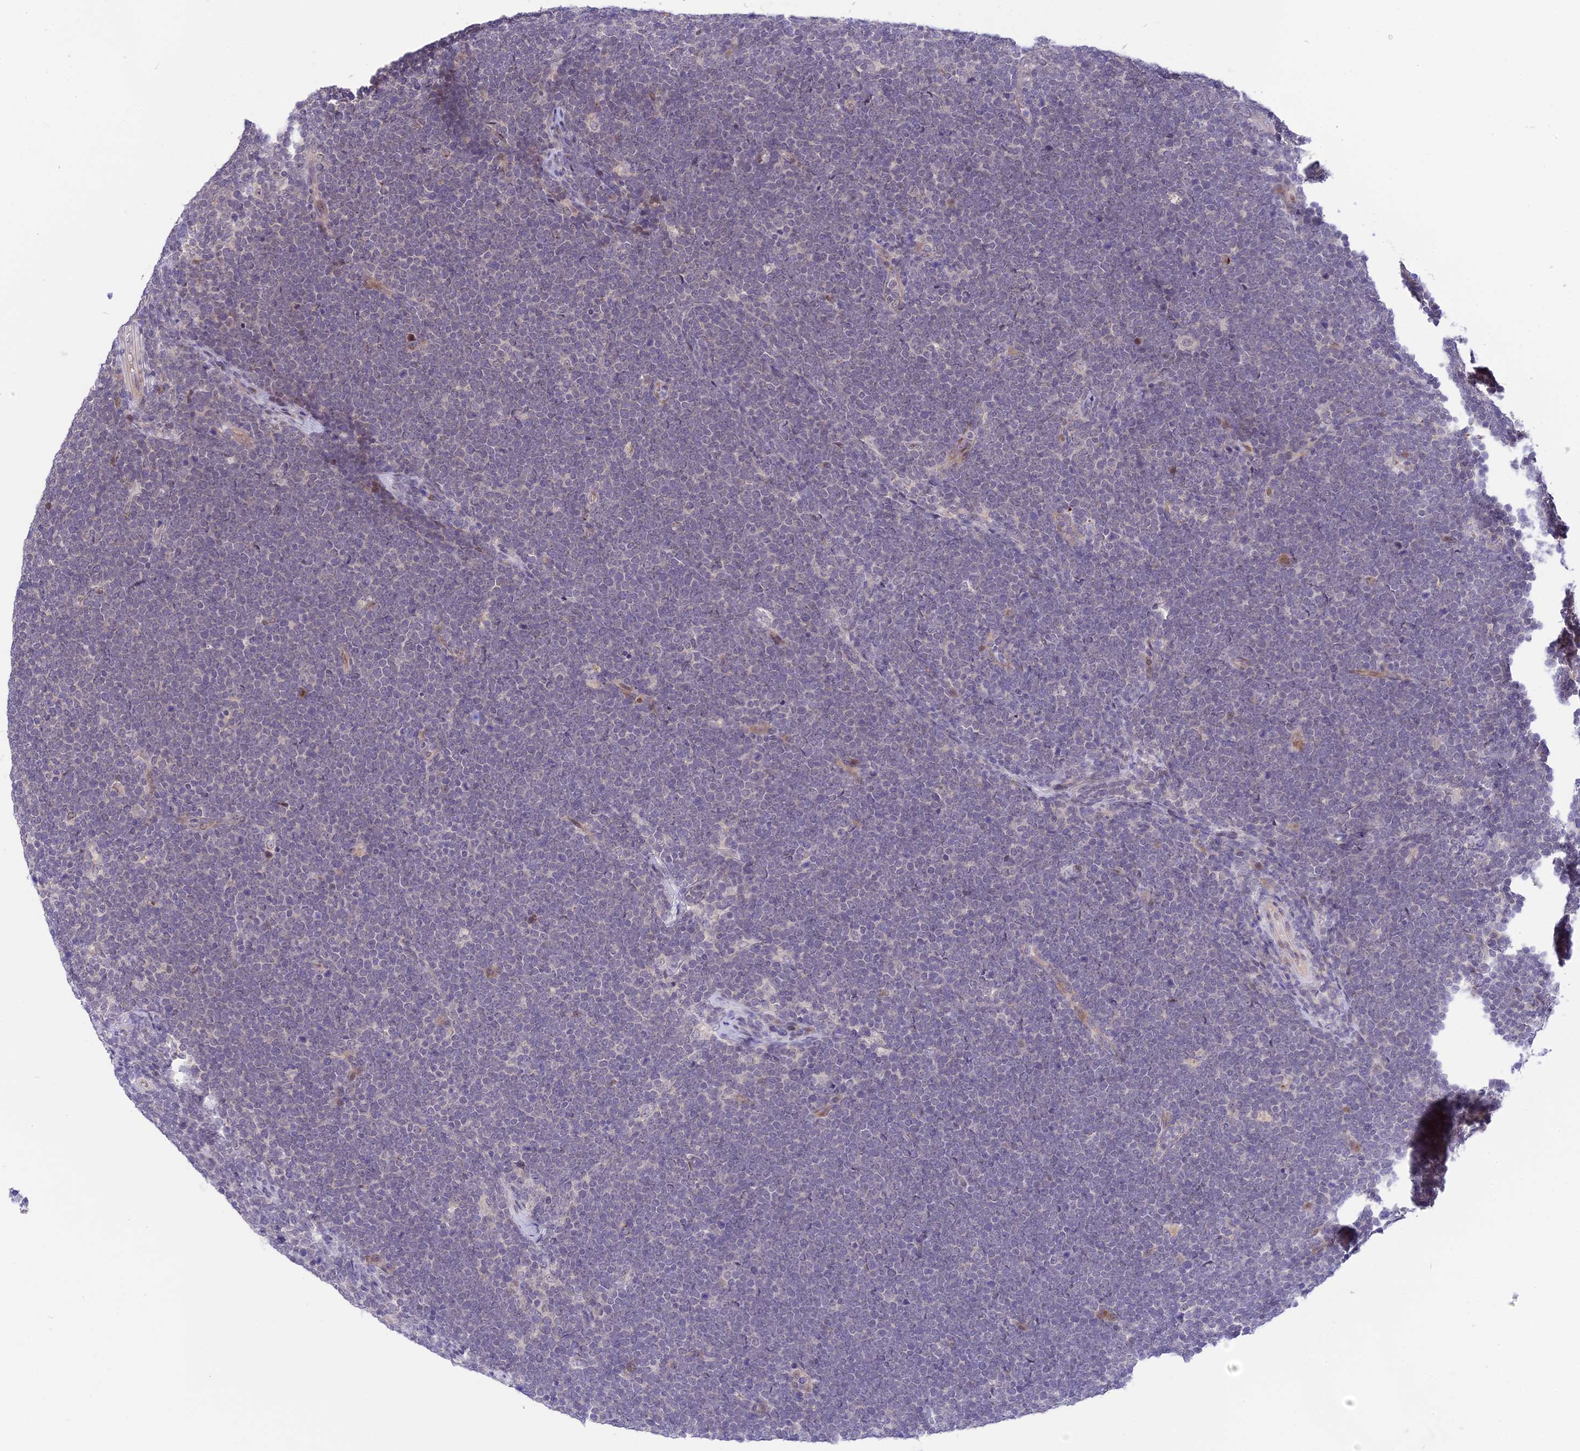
{"staining": {"intensity": "negative", "quantity": "none", "location": "none"}, "tissue": "lymphoma", "cell_type": "Tumor cells", "image_type": "cancer", "snomed": [{"axis": "morphology", "description": "Malignant lymphoma, non-Hodgkin's type, High grade"}, {"axis": "topography", "description": "Lymph node"}], "caption": "Immunohistochemical staining of lymphoma exhibits no significant positivity in tumor cells.", "gene": "ZNF837", "patient": {"sex": "male", "age": 13}}